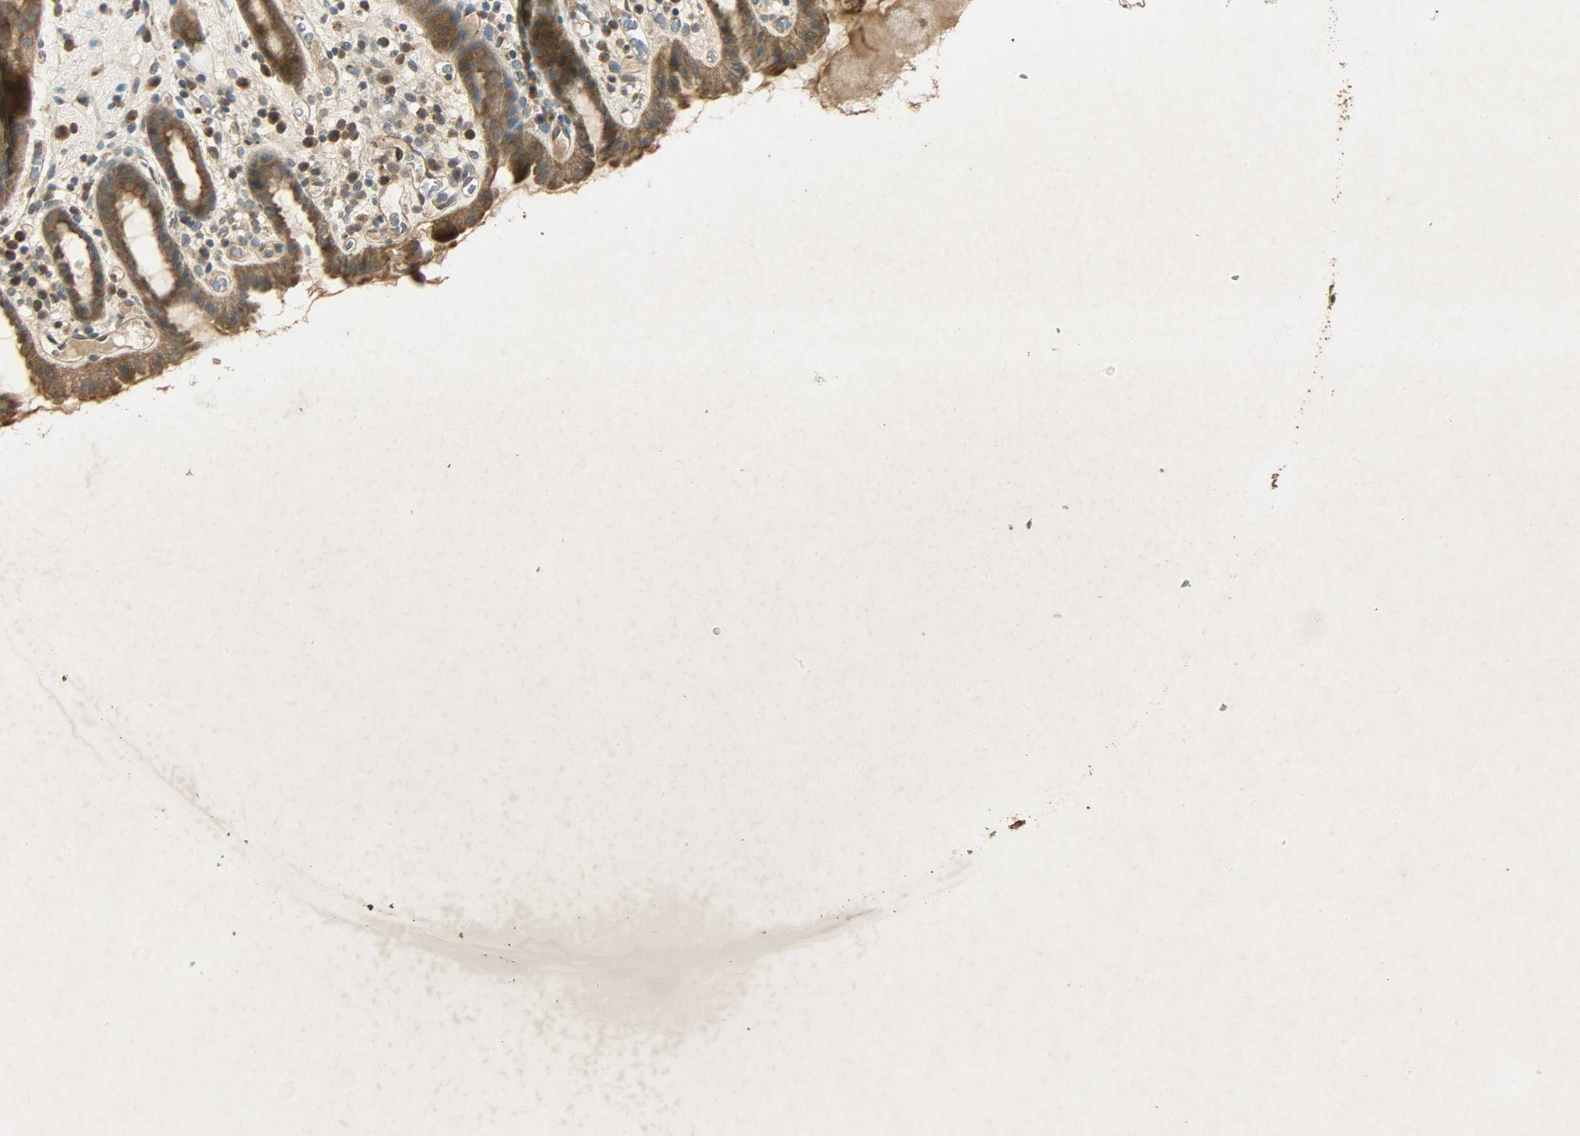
{"staining": {"intensity": "moderate", "quantity": ">75%", "location": "cytoplasmic/membranous"}, "tissue": "stomach", "cell_type": "Glandular cells", "image_type": "normal", "snomed": [{"axis": "morphology", "description": "Normal tissue, NOS"}, {"axis": "topography", "description": "Stomach, upper"}], "caption": "Normal stomach demonstrates moderate cytoplasmic/membranous staining in approximately >75% of glandular cells, visualized by immunohistochemistry.", "gene": "ATP2B1", "patient": {"sex": "male", "age": 68}}